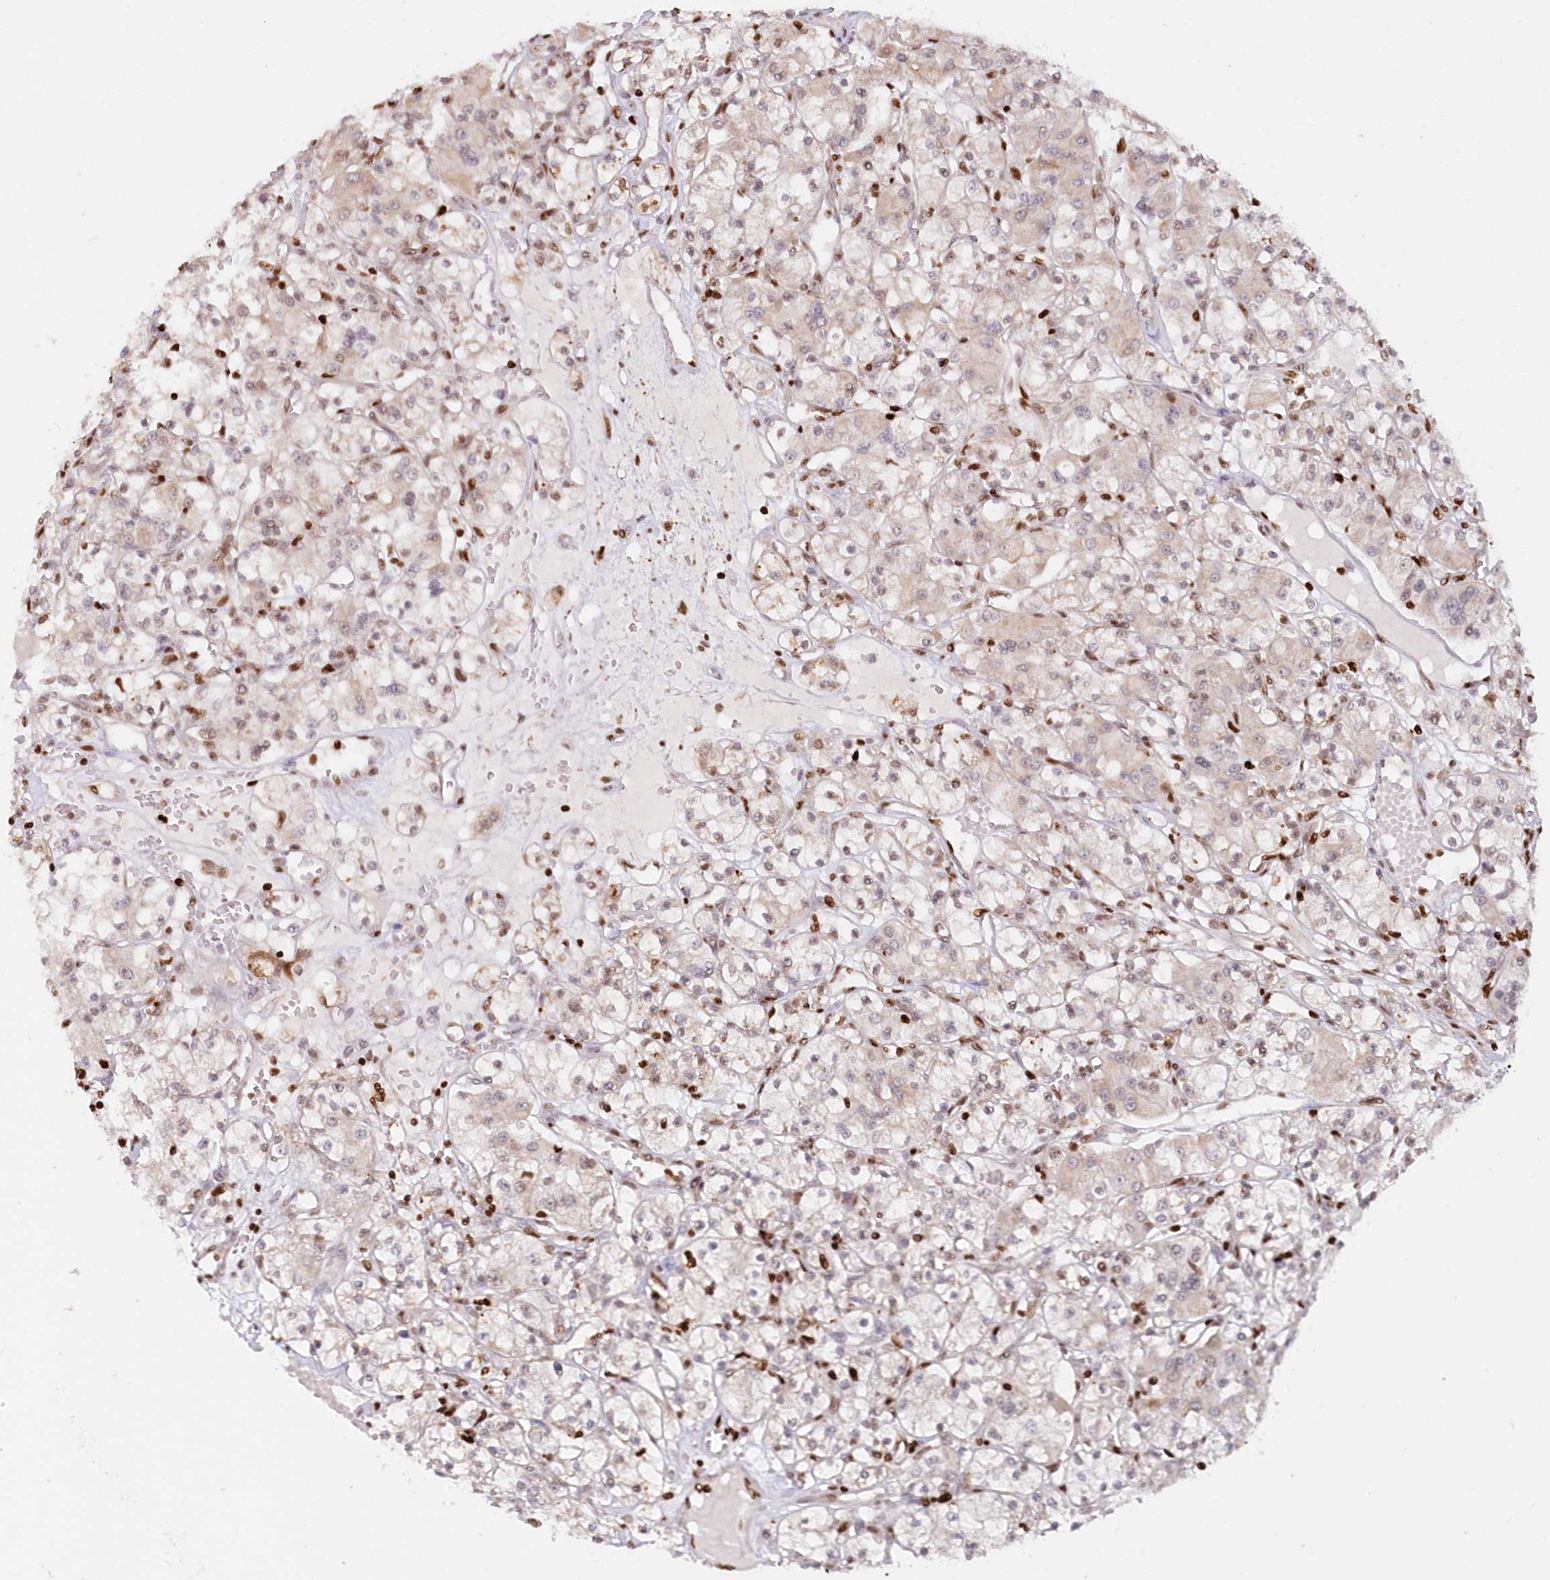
{"staining": {"intensity": "negative", "quantity": "none", "location": "none"}, "tissue": "renal cancer", "cell_type": "Tumor cells", "image_type": "cancer", "snomed": [{"axis": "morphology", "description": "Adenocarcinoma, NOS"}, {"axis": "topography", "description": "Kidney"}], "caption": "Human renal adenocarcinoma stained for a protein using immunohistochemistry (IHC) exhibits no staining in tumor cells.", "gene": "POLR2B", "patient": {"sex": "female", "age": 59}}